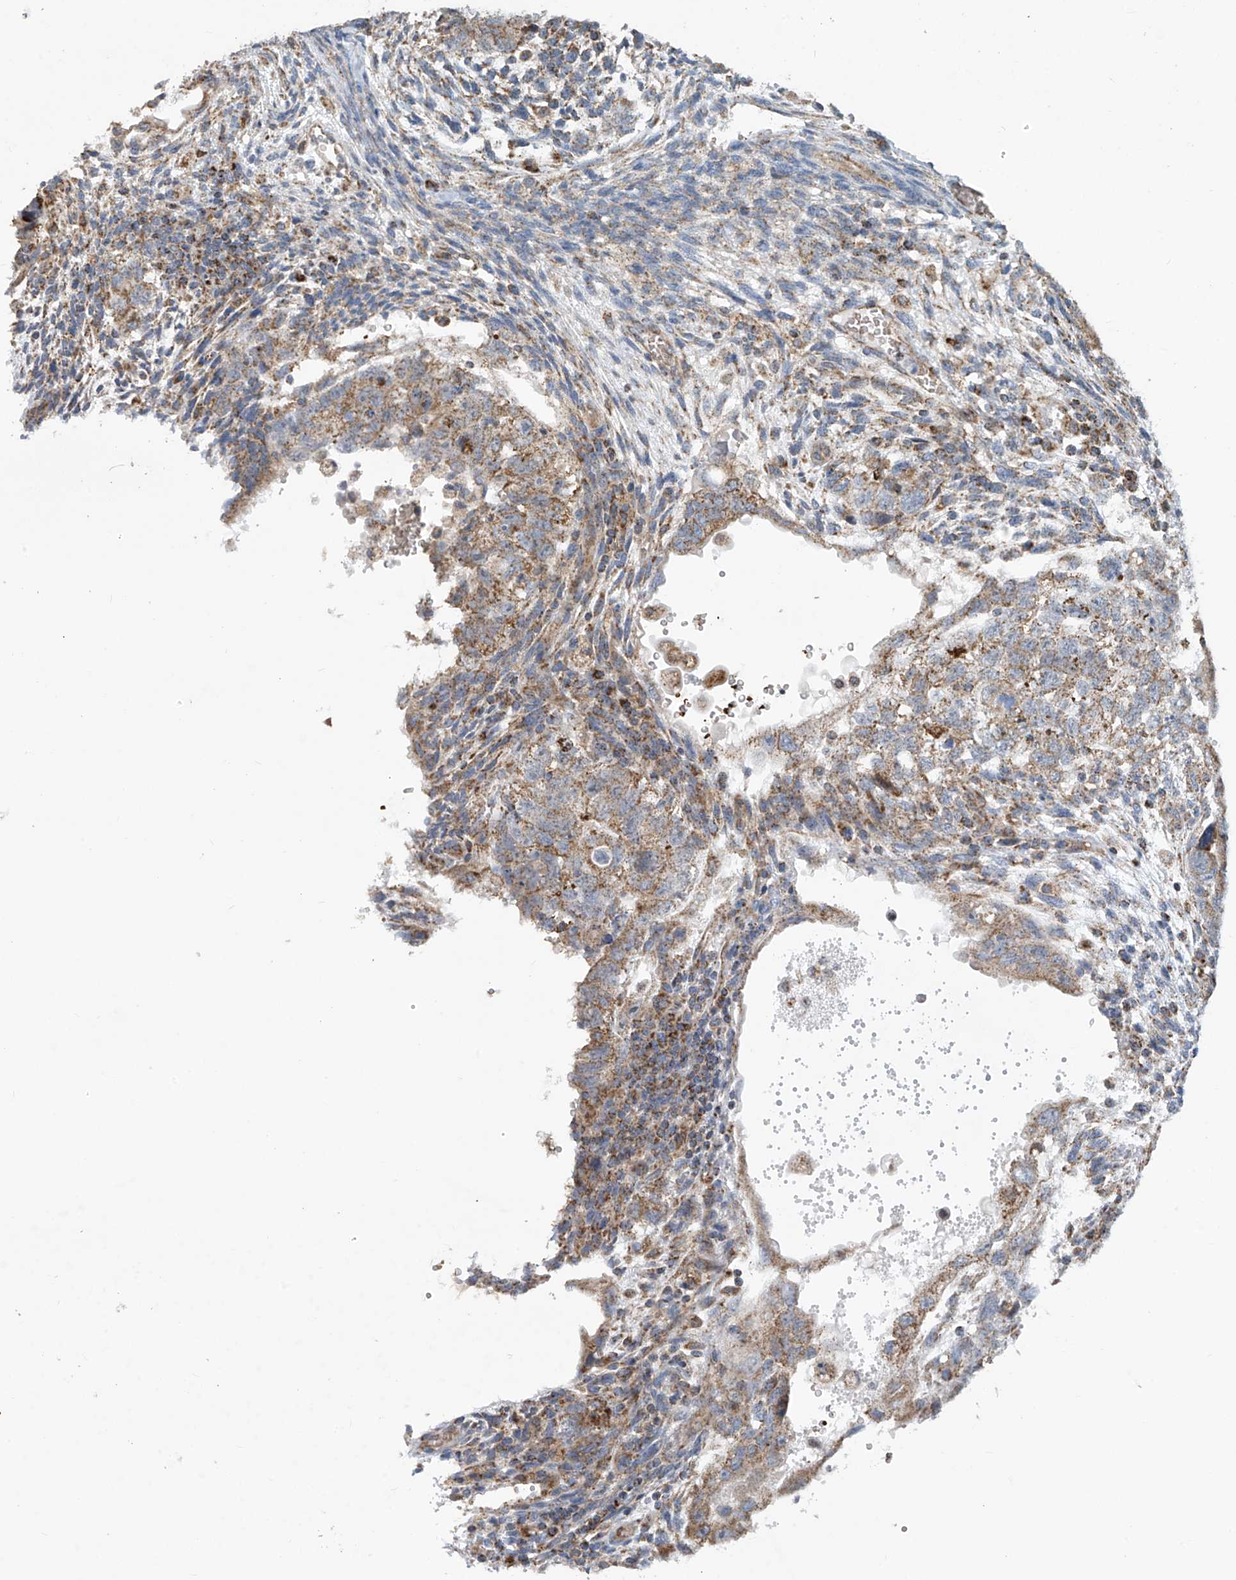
{"staining": {"intensity": "moderate", "quantity": ">75%", "location": "cytoplasmic/membranous"}, "tissue": "testis cancer", "cell_type": "Tumor cells", "image_type": "cancer", "snomed": [{"axis": "morphology", "description": "Carcinoma, Embryonal, NOS"}, {"axis": "topography", "description": "Testis"}], "caption": "This is a micrograph of IHC staining of embryonal carcinoma (testis), which shows moderate expression in the cytoplasmic/membranous of tumor cells.", "gene": "COMMD1", "patient": {"sex": "male", "age": 36}}